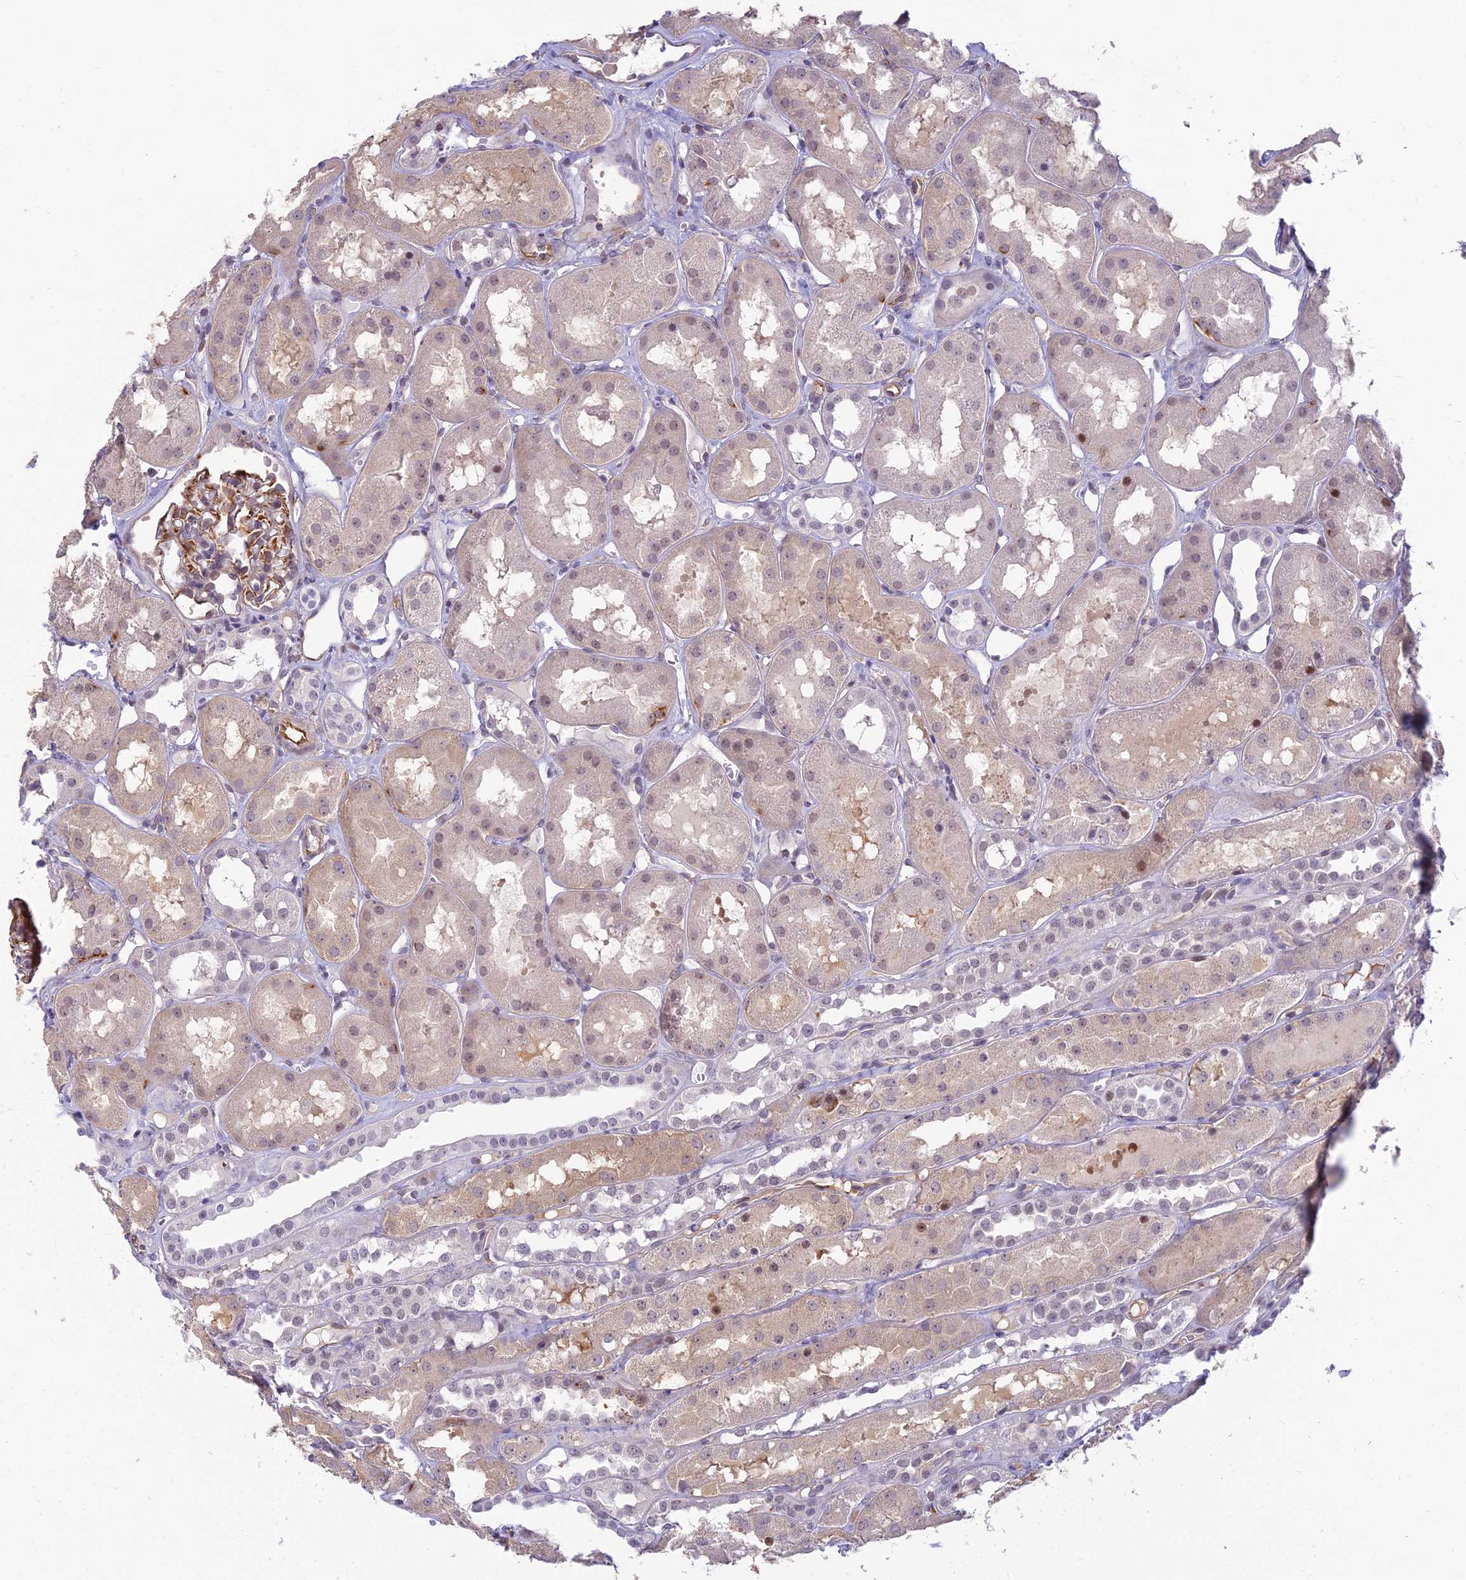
{"staining": {"intensity": "moderate", "quantity": "25%-75%", "location": "cytoplasmic/membranous"}, "tissue": "kidney", "cell_type": "Cells in glomeruli", "image_type": "normal", "snomed": [{"axis": "morphology", "description": "Normal tissue, NOS"}, {"axis": "topography", "description": "Kidney"}], "caption": "Protein expression analysis of benign kidney demonstrates moderate cytoplasmic/membranous positivity in approximately 25%-75% of cells in glomeruli.", "gene": "SAPCD2", "patient": {"sex": "male", "age": 16}}